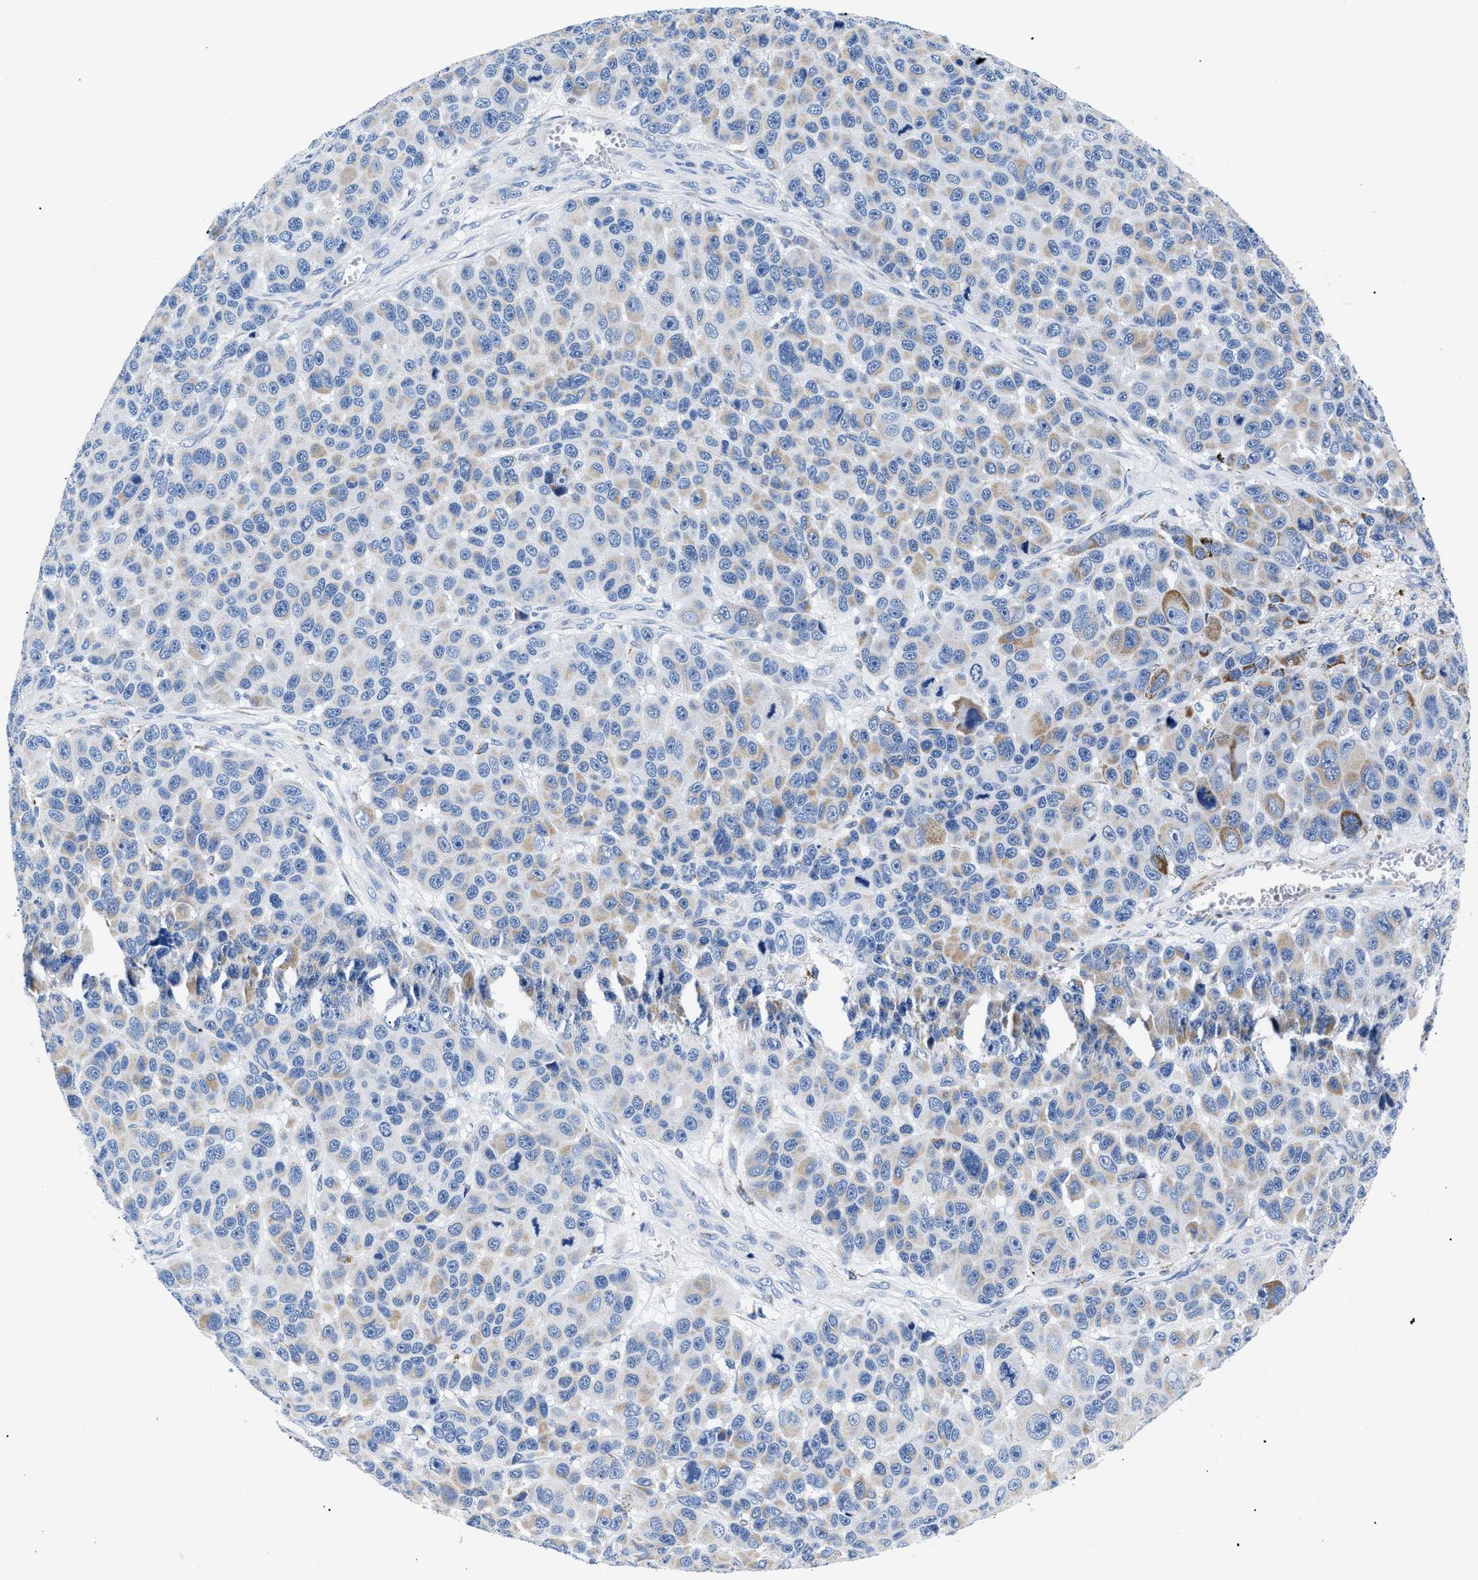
{"staining": {"intensity": "weak", "quantity": "<25%", "location": "cytoplasmic/membranous"}, "tissue": "melanoma", "cell_type": "Tumor cells", "image_type": "cancer", "snomed": [{"axis": "morphology", "description": "Malignant melanoma, NOS"}, {"axis": "topography", "description": "Skin"}], "caption": "The IHC photomicrograph has no significant positivity in tumor cells of malignant melanoma tissue. (DAB IHC visualized using brightfield microscopy, high magnification).", "gene": "GPR149", "patient": {"sex": "male", "age": 53}}